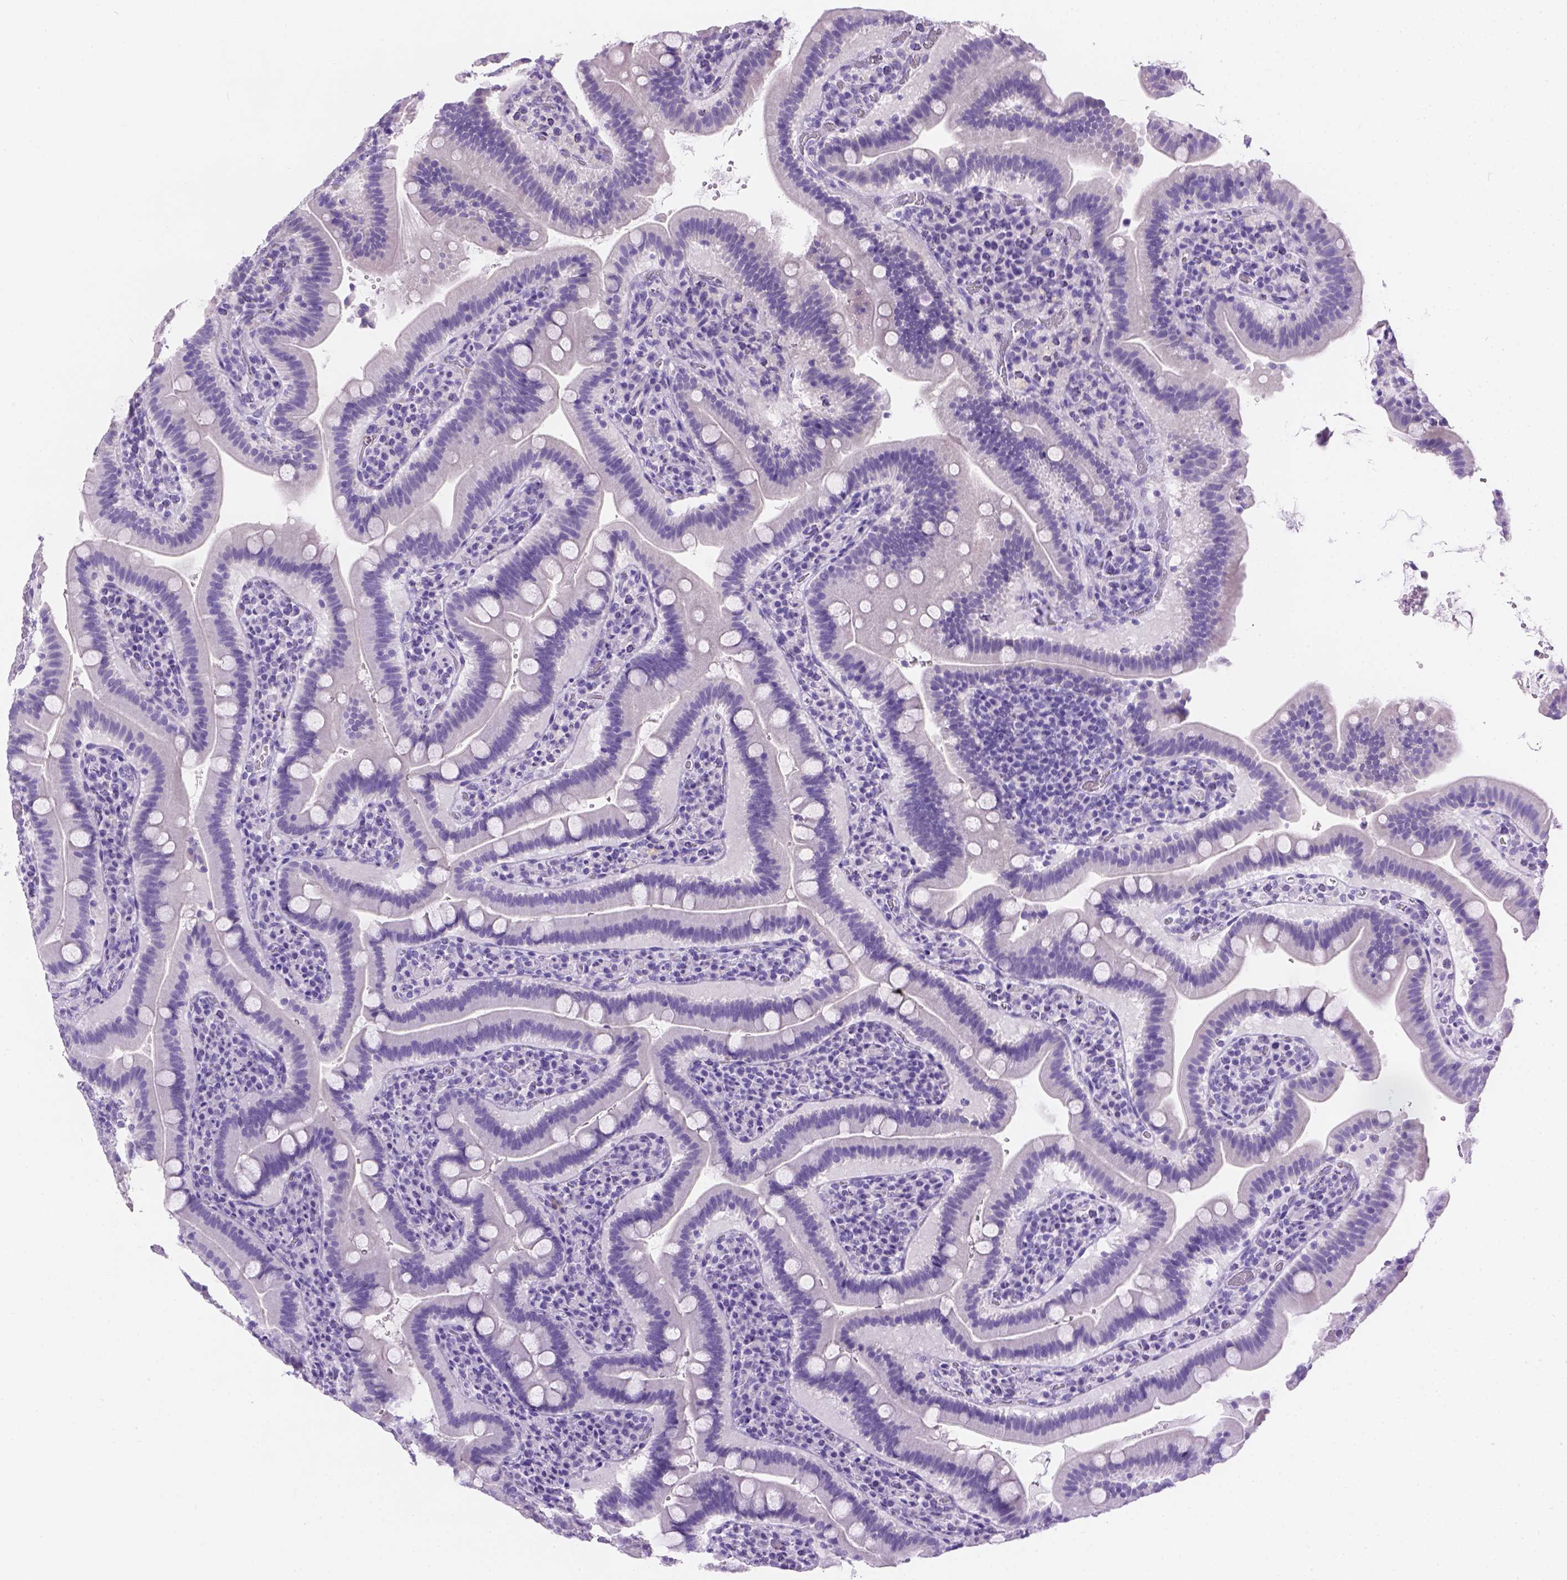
{"staining": {"intensity": "negative", "quantity": "none", "location": "none"}, "tissue": "small intestine", "cell_type": "Glandular cells", "image_type": "normal", "snomed": [{"axis": "morphology", "description": "Normal tissue, NOS"}, {"axis": "topography", "description": "Small intestine"}], "caption": "A photomicrograph of small intestine stained for a protein displays no brown staining in glandular cells.", "gene": "TMEM38A", "patient": {"sex": "male", "age": 26}}